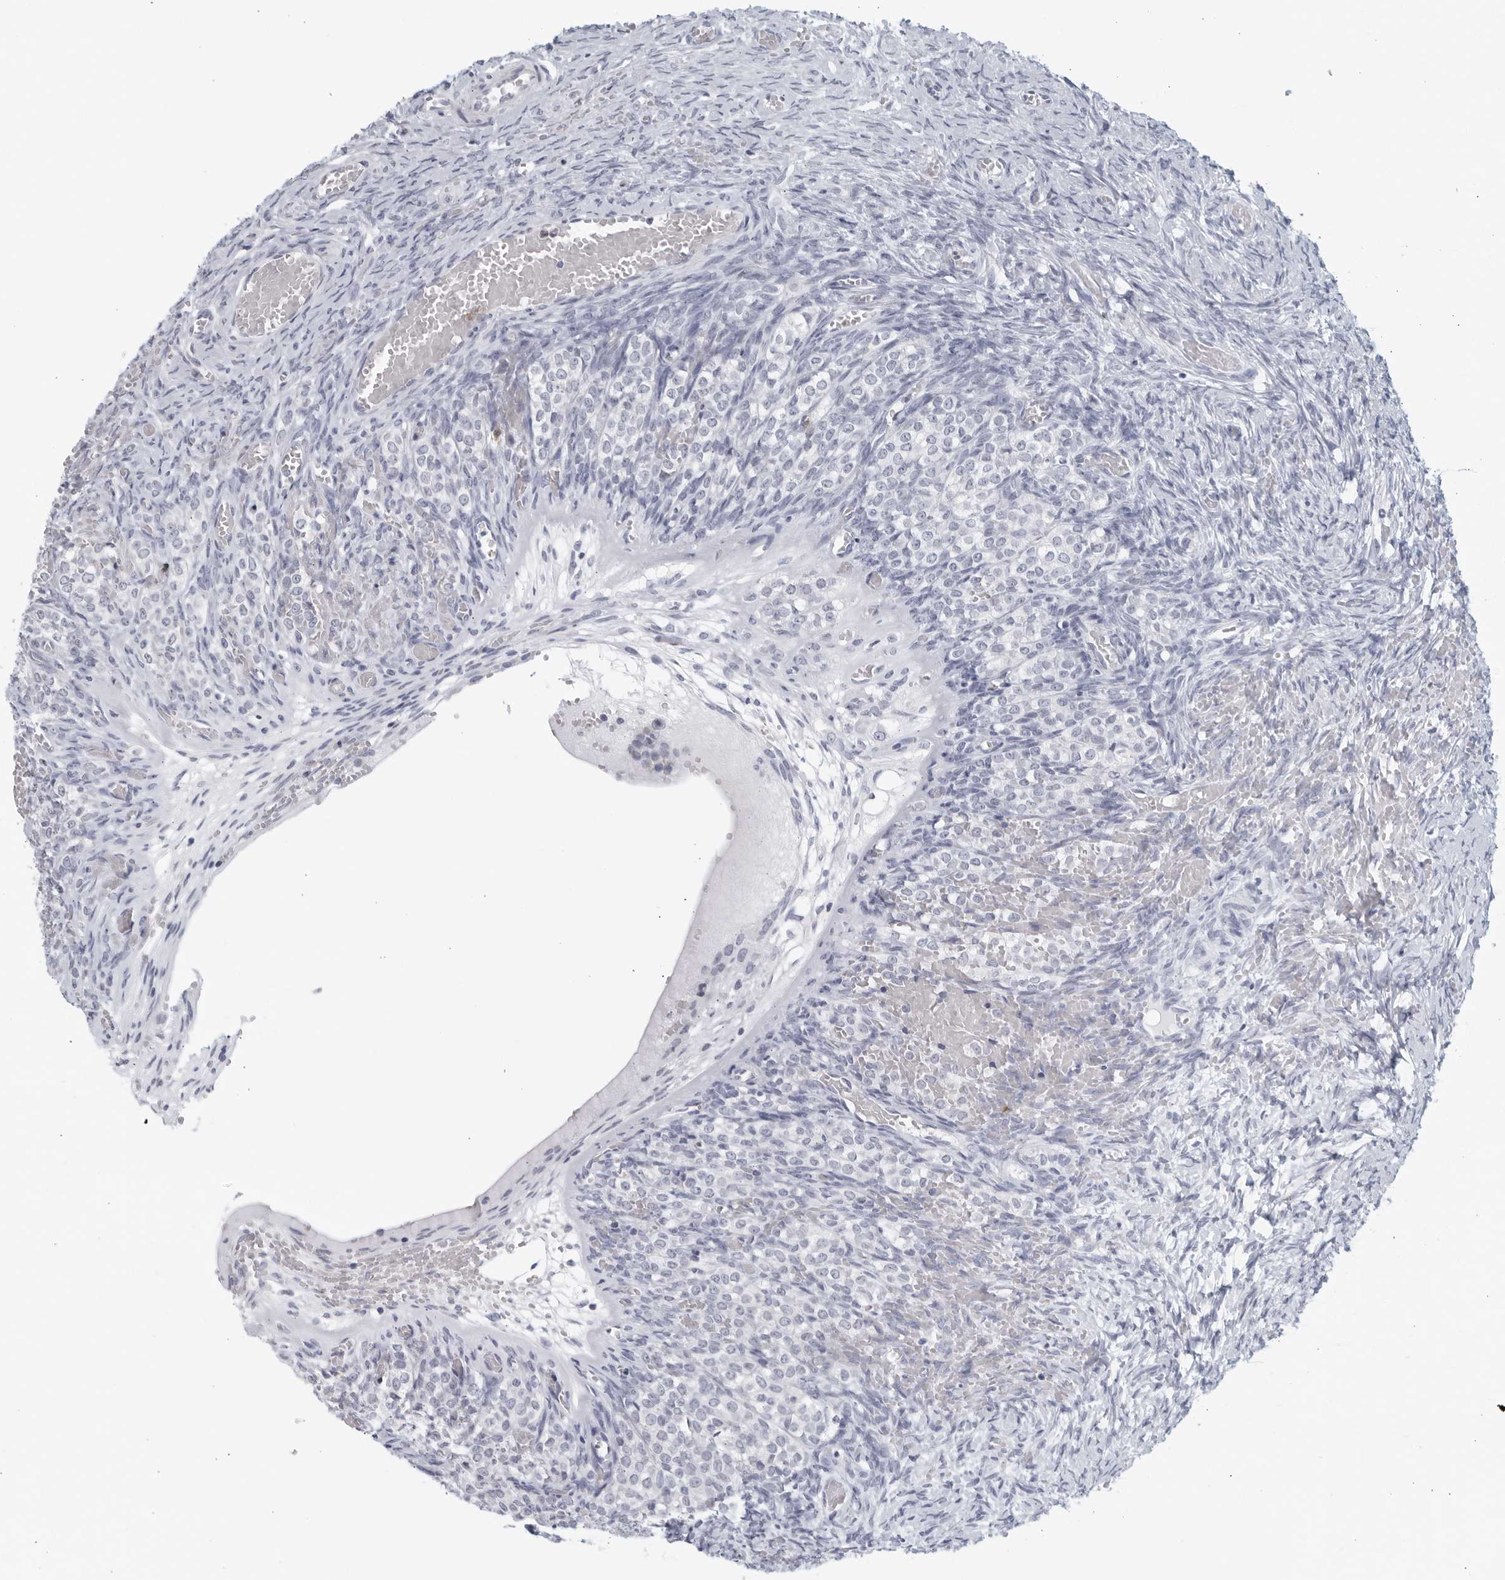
{"staining": {"intensity": "negative", "quantity": "none", "location": "none"}, "tissue": "ovary", "cell_type": "Follicle cells", "image_type": "normal", "snomed": [{"axis": "morphology", "description": "Adenocarcinoma, NOS"}, {"axis": "topography", "description": "Endometrium"}], "caption": "Follicle cells show no significant expression in benign ovary. The staining is performed using DAB (3,3'-diaminobenzidine) brown chromogen with nuclei counter-stained in using hematoxylin.", "gene": "KLK7", "patient": {"sex": "female", "age": 32}}